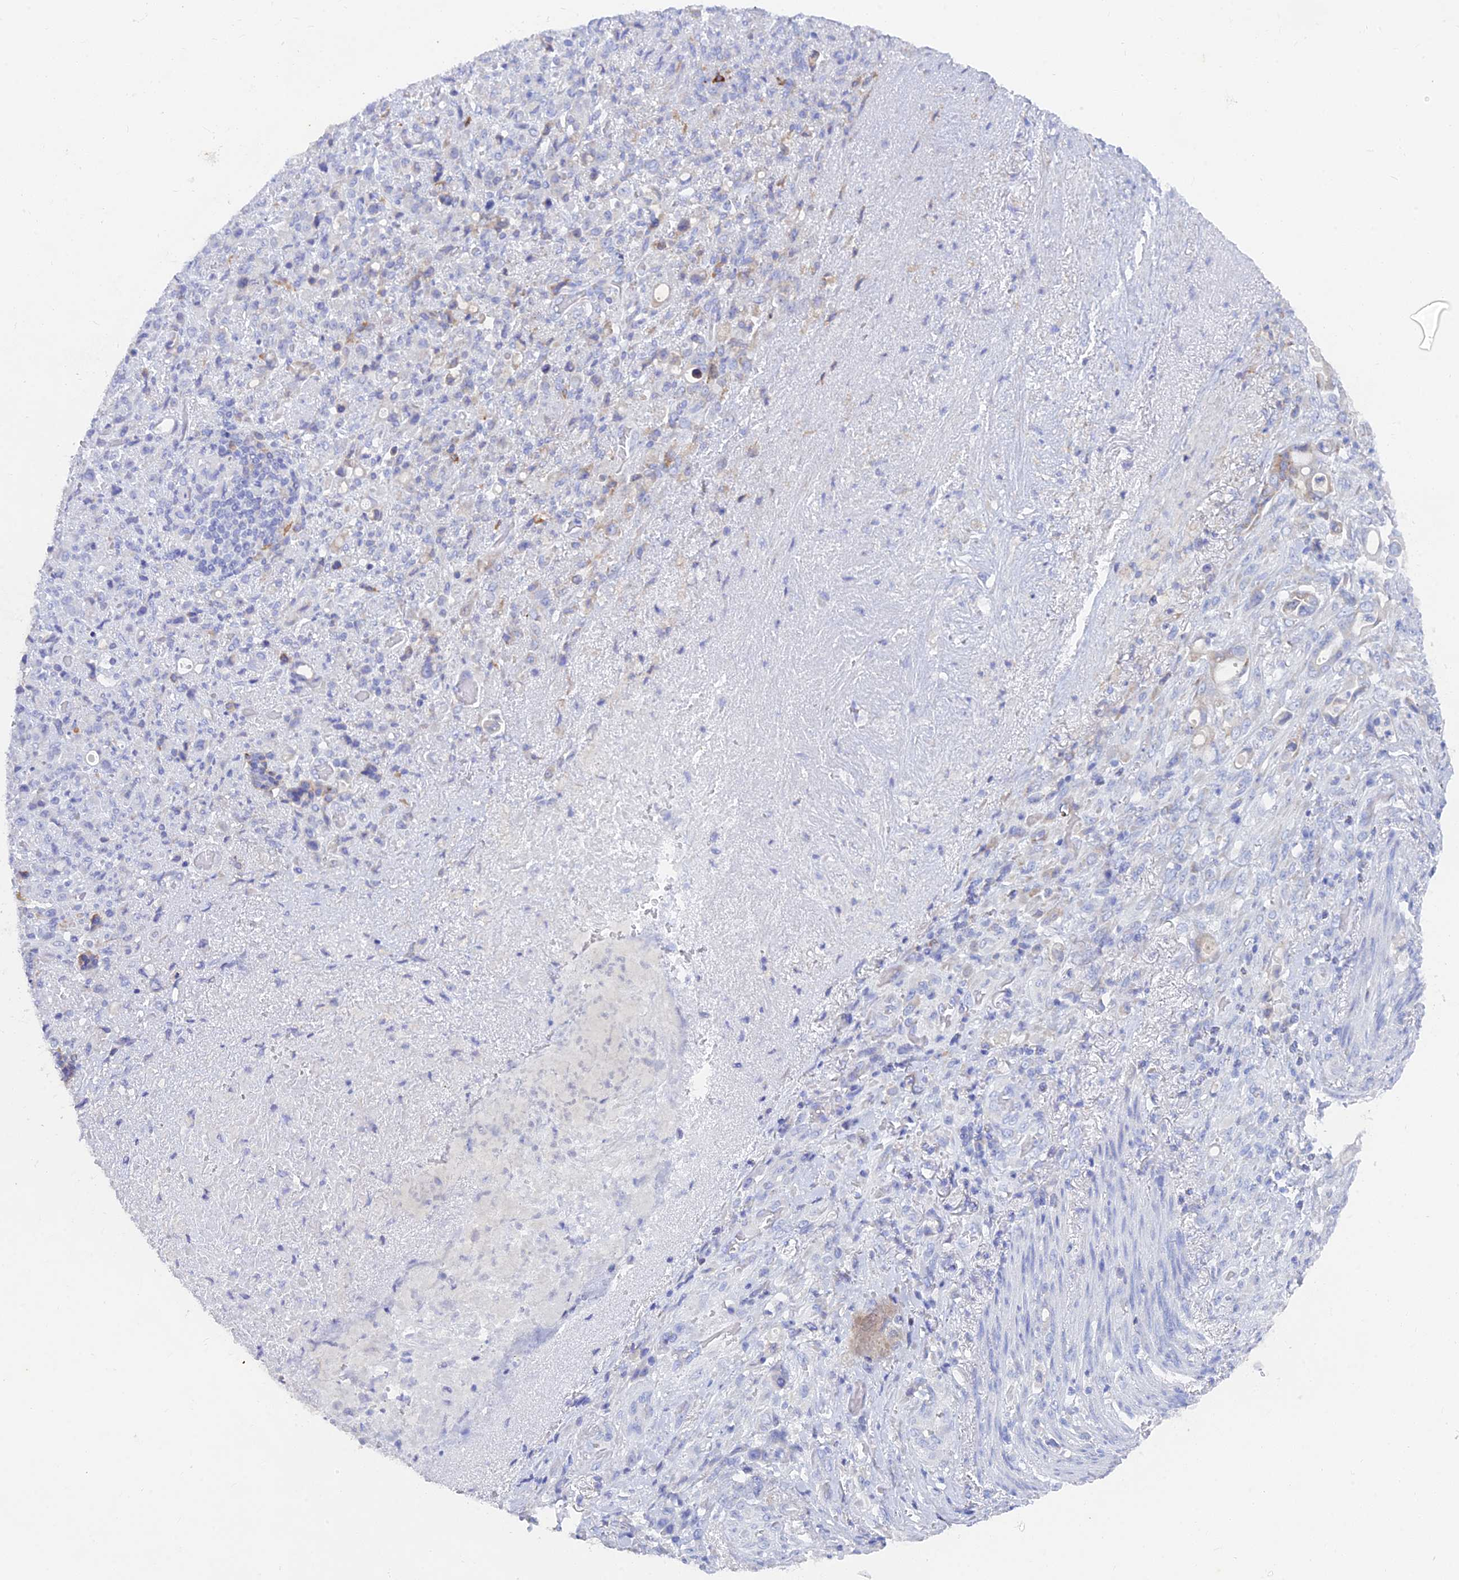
{"staining": {"intensity": "negative", "quantity": "none", "location": "none"}, "tissue": "stomach cancer", "cell_type": "Tumor cells", "image_type": "cancer", "snomed": [{"axis": "morphology", "description": "Normal tissue, NOS"}, {"axis": "morphology", "description": "Adenocarcinoma, NOS"}, {"axis": "topography", "description": "Stomach"}], "caption": "DAB immunohistochemical staining of human adenocarcinoma (stomach) shows no significant staining in tumor cells.", "gene": "WDR35", "patient": {"sex": "female", "age": 79}}